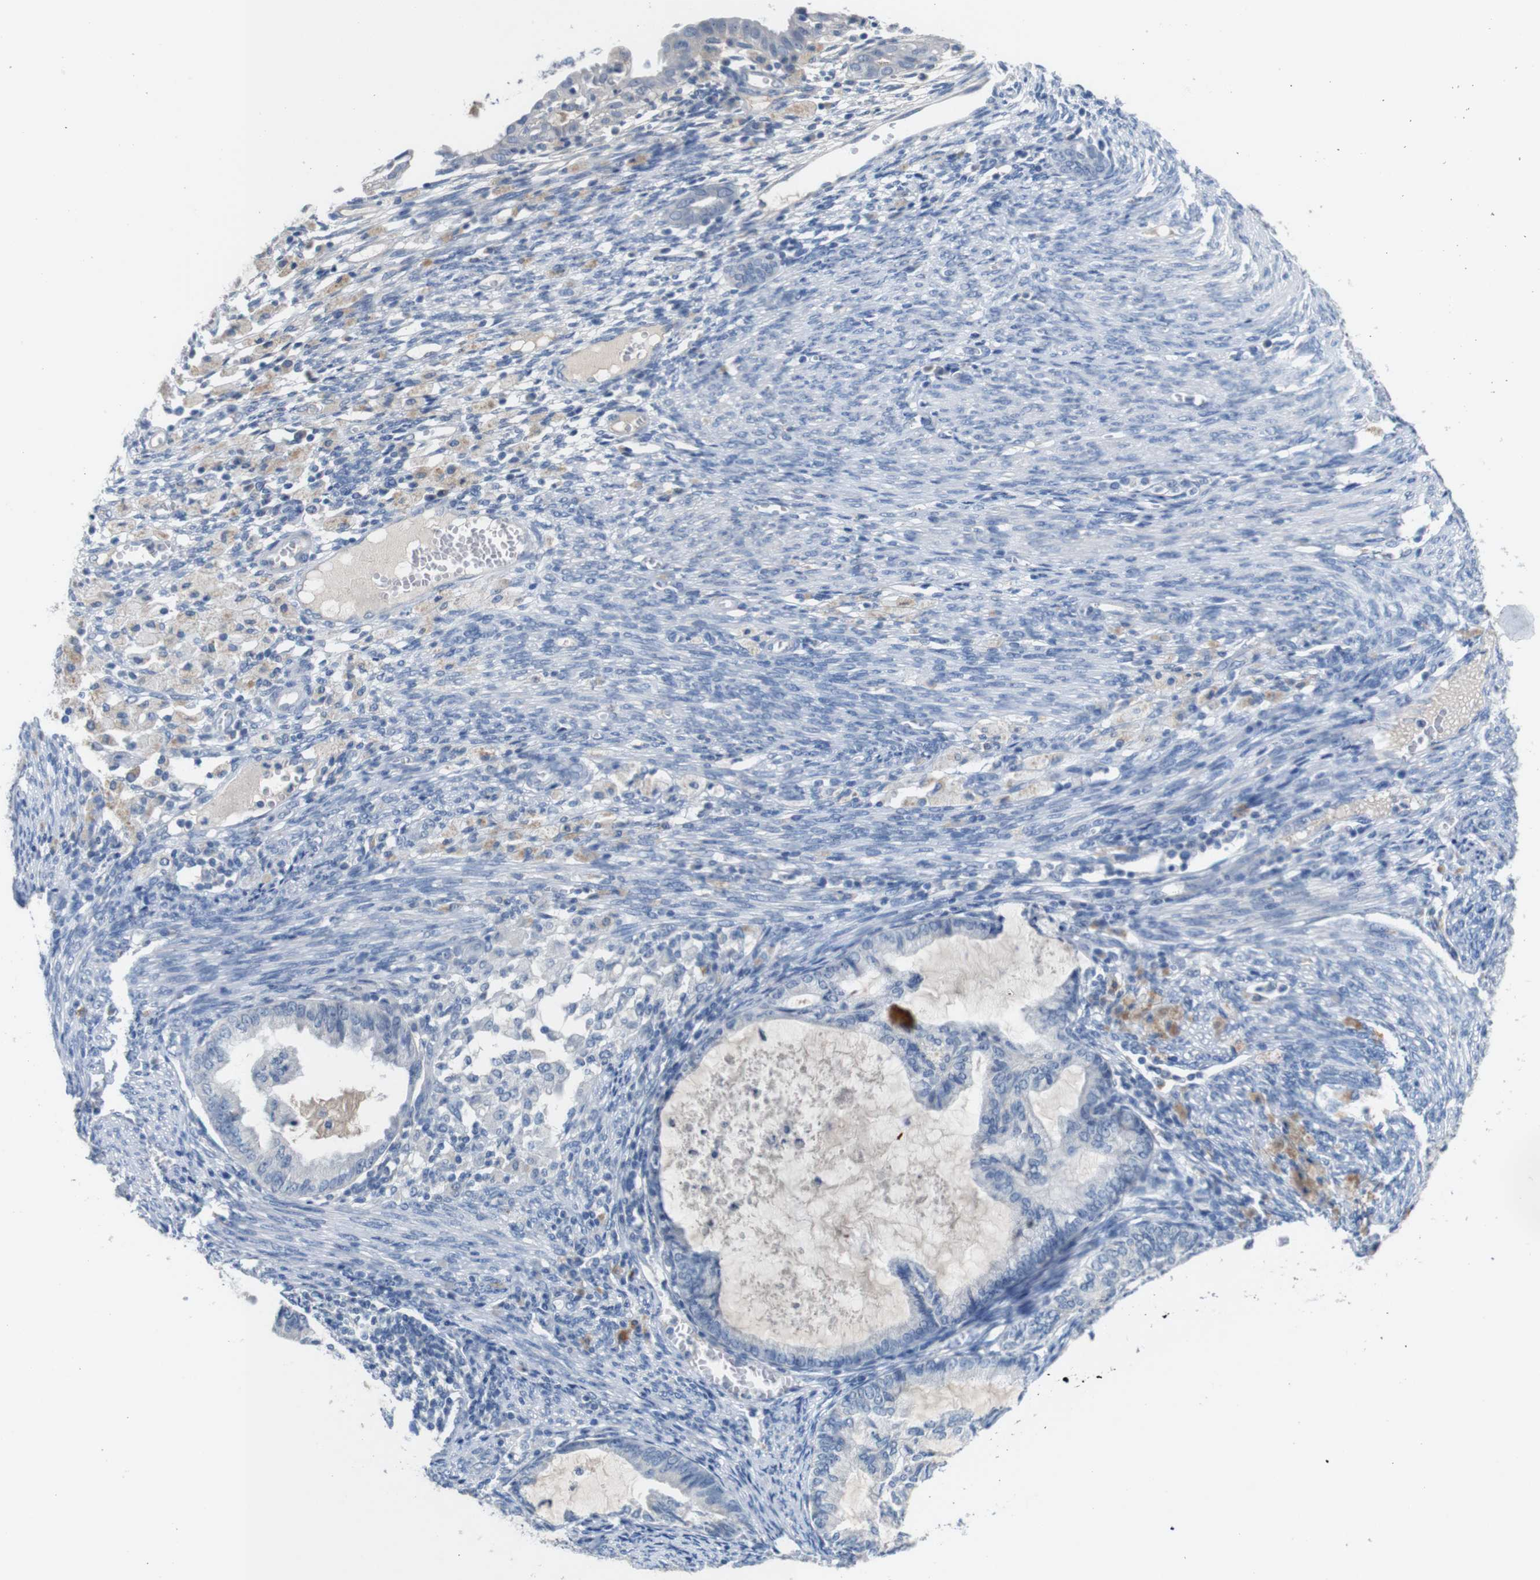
{"staining": {"intensity": "negative", "quantity": "none", "location": "none"}, "tissue": "cervical cancer", "cell_type": "Tumor cells", "image_type": "cancer", "snomed": [{"axis": "morphology", "description": "Normal tissue, NOS"}, {"axis": "morphology", "description": "Adenocarcinoma, NOS"}, {"axis": "topography", "description": "Cervix"}, {"axis": "topography", "description": "Endometrium"}], "caption": "Histopathology image shows no protein positivity in tumor cells of adenocarcinoma (cervical) tissue.", "gene": "SLC2A8", "patient": {"sex": "female", "age": 86}}